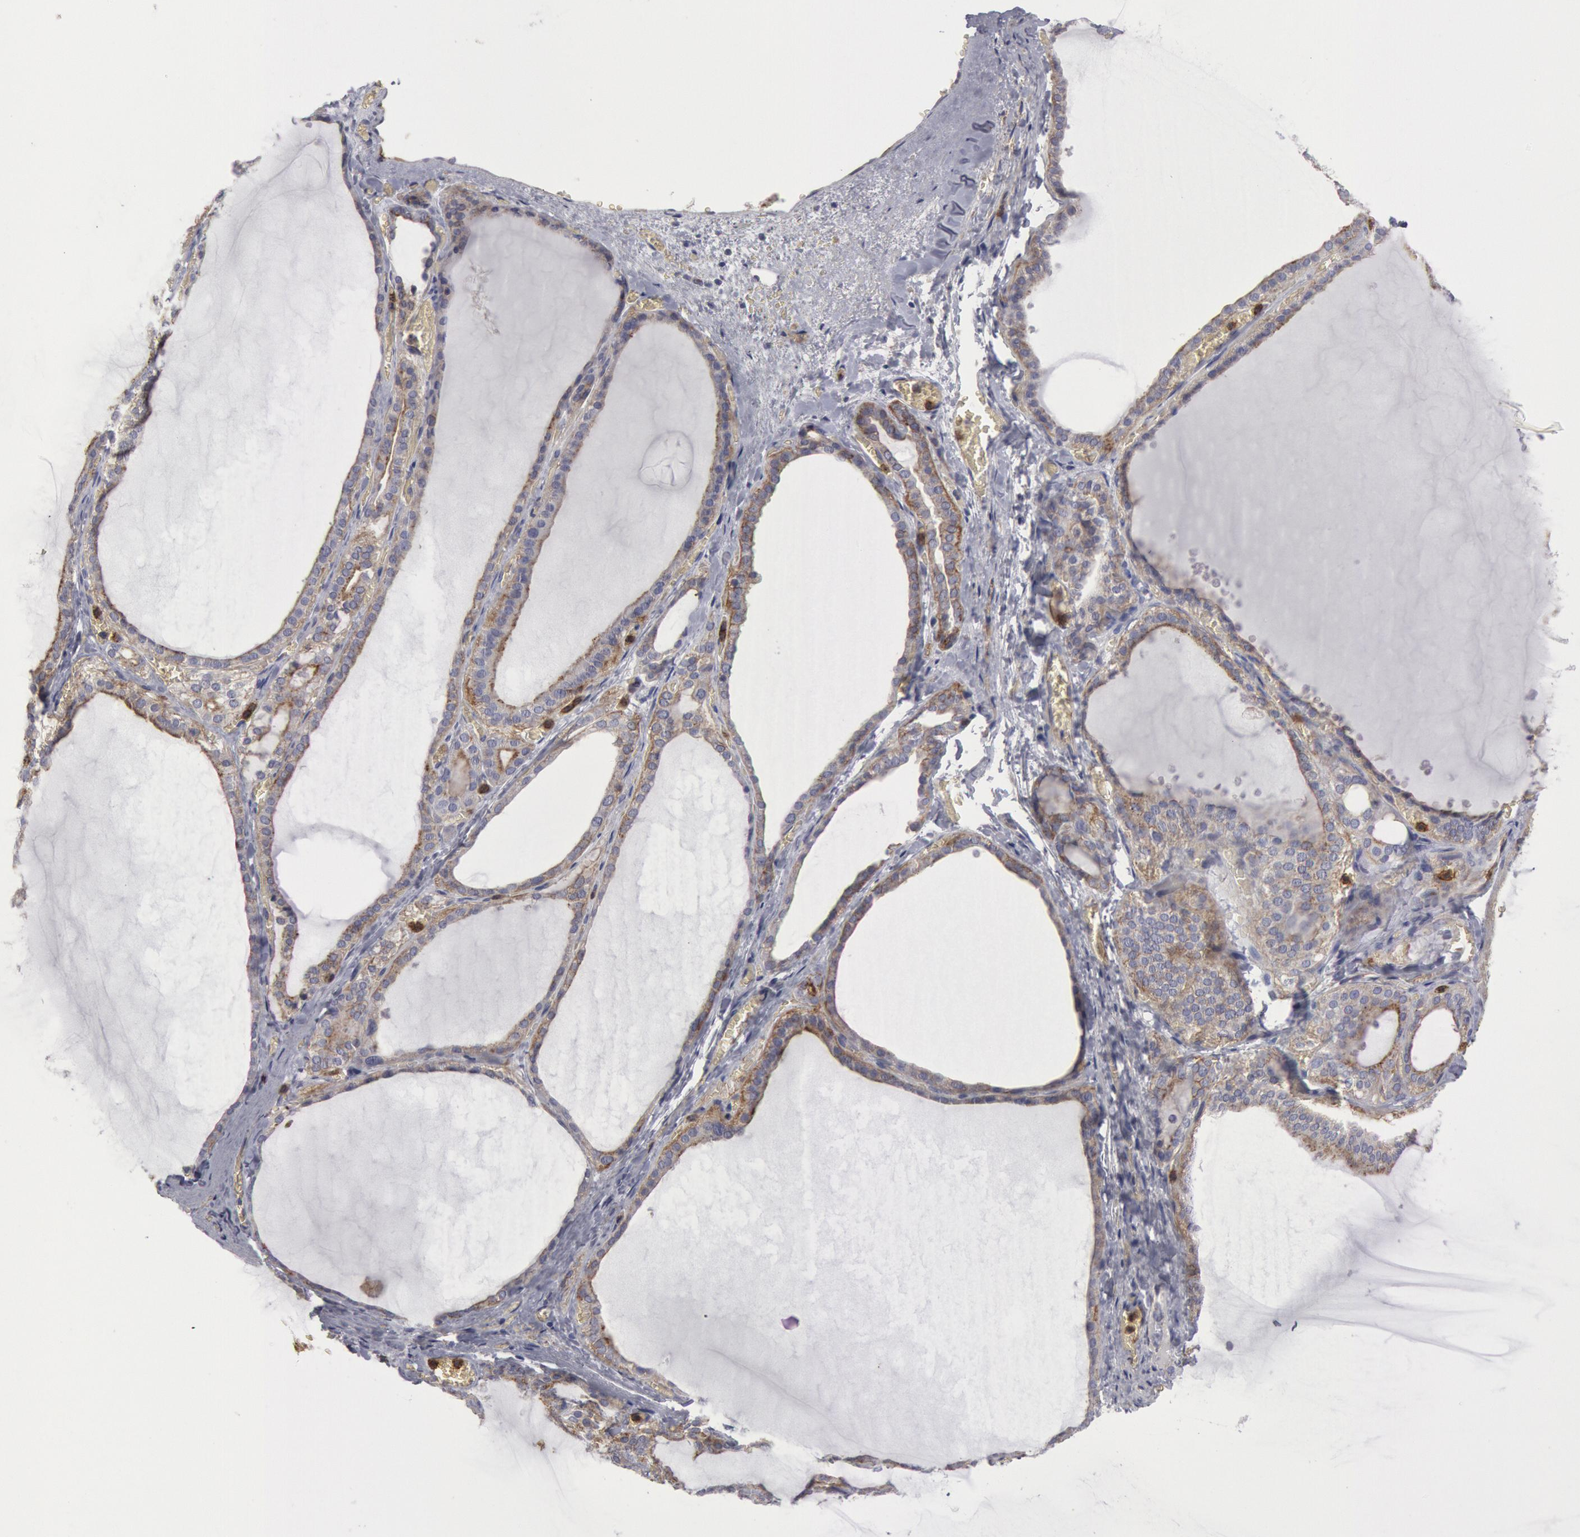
{"staining": {"intensity": "negative", "quantity": "none", "location": "none"}, "tissue": "thyroid gland", "cell_type": "Glandular cells", "image_type": "normal", "snomed": [{"axis": "morphology", "description": "Normal tissue, NOS"}, {"axis": "topography", "description": "Thyroid gland"}], "caption": "Immunohistochemistry micrograph of benign thyroid gland: thyroid gland stained with DAB displays no significant protein positivity in glandular cells. The staining was performed using DAB to visualize the protein expression in brown, while the nuclei were stained in blue with hematoxylin (Magnification: 20x).", "gene": "FLOT1", "patient": {"sex": "female", "age": 55}}